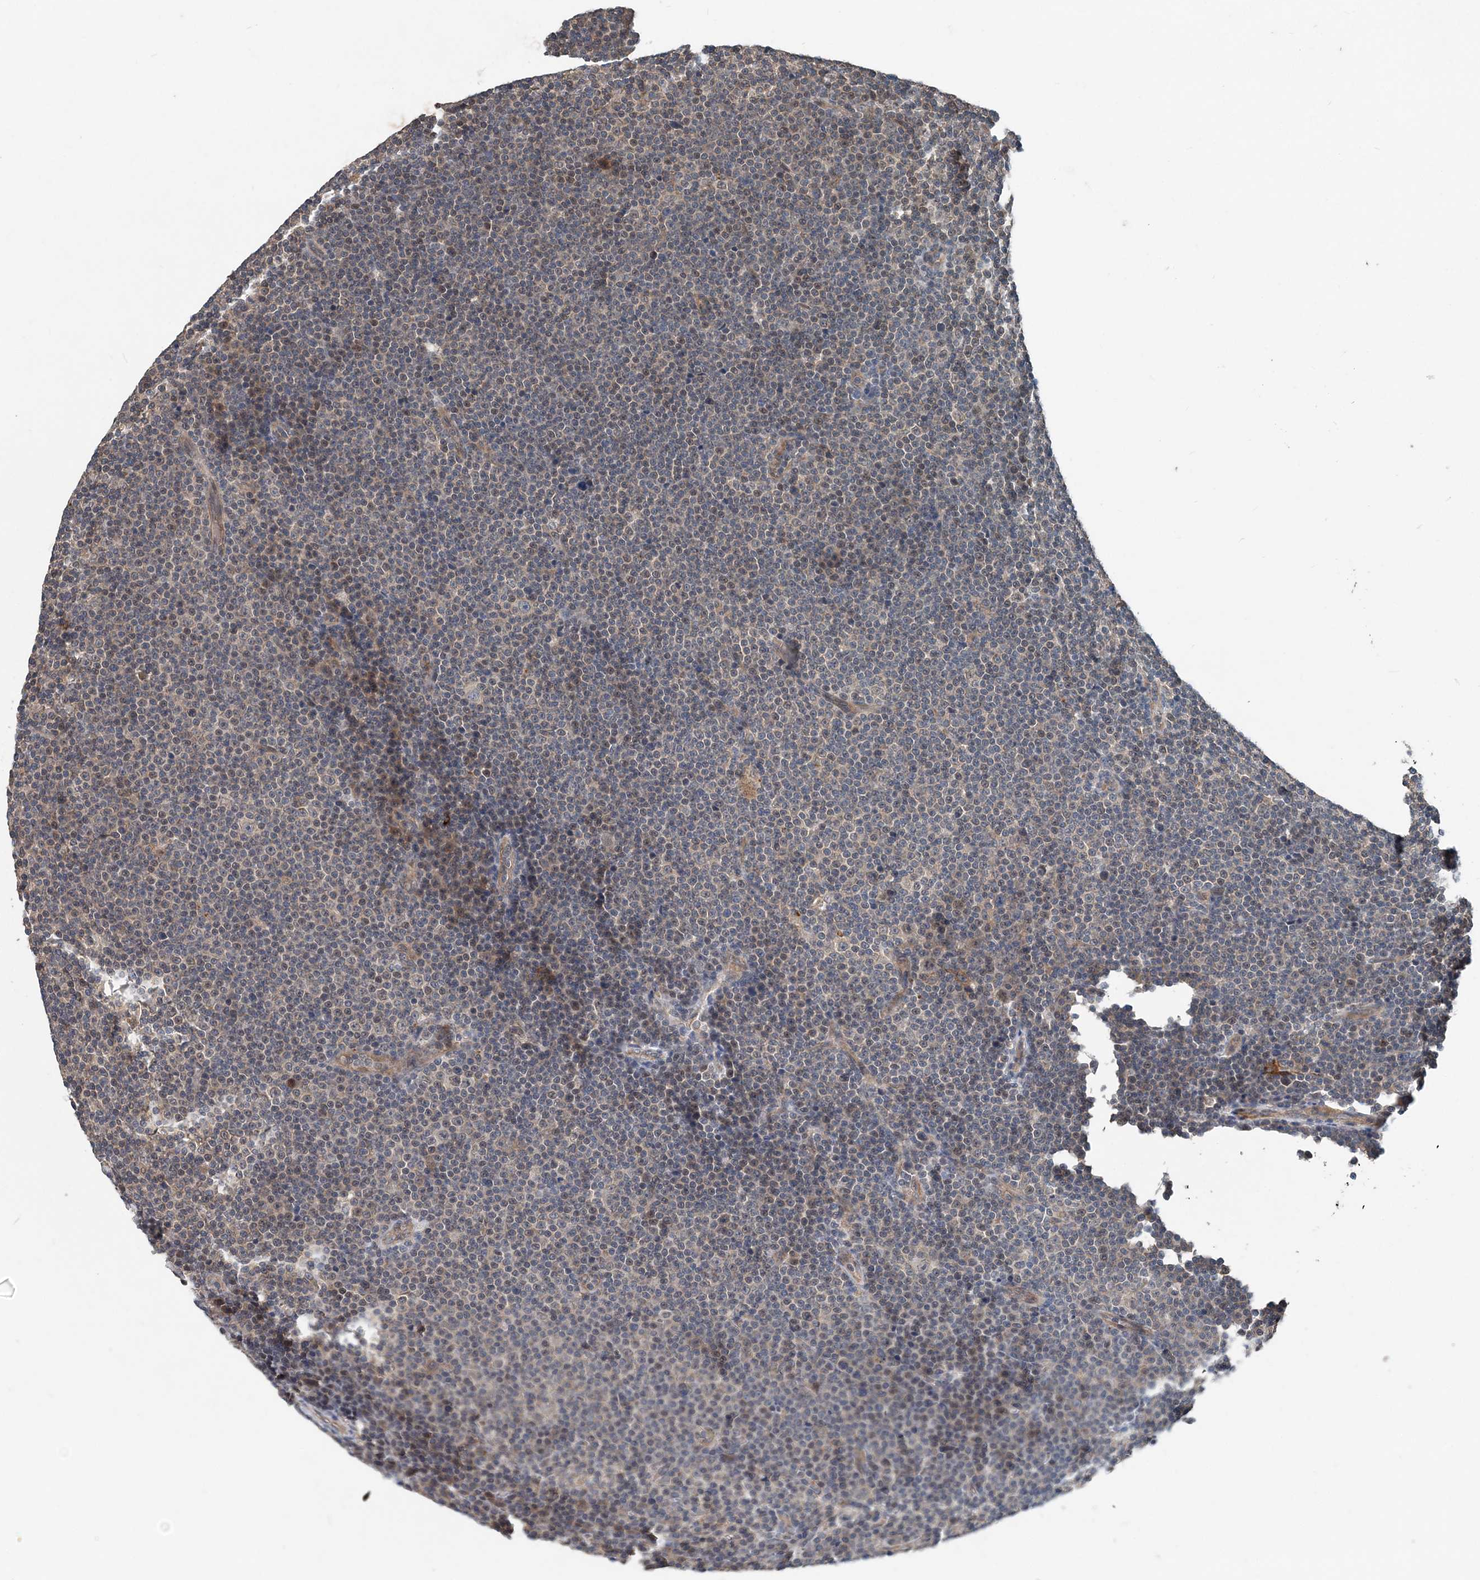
{"staining": {"intensity": "negative", "quantity": "none", "location": "none"}, "tissue": "lymphoma", "cell_type": "Tumor cells", "image_type": "cancer", "snomed": [{"axis": "morphology", "description": "Malignant lymphoma, non-Hodgkin's type, Low grade"}, {"axis": "topography", "description": "Lymph node"}], "caption": "This histopathology image is of lymphoma stained with immunohistochemistry to label a protein in brown with the nuclei are counter-stained blue. There is no positivity in tumor cells.", "gene": "SMPD3", "patient": {"sex": "female", "age": 67}}